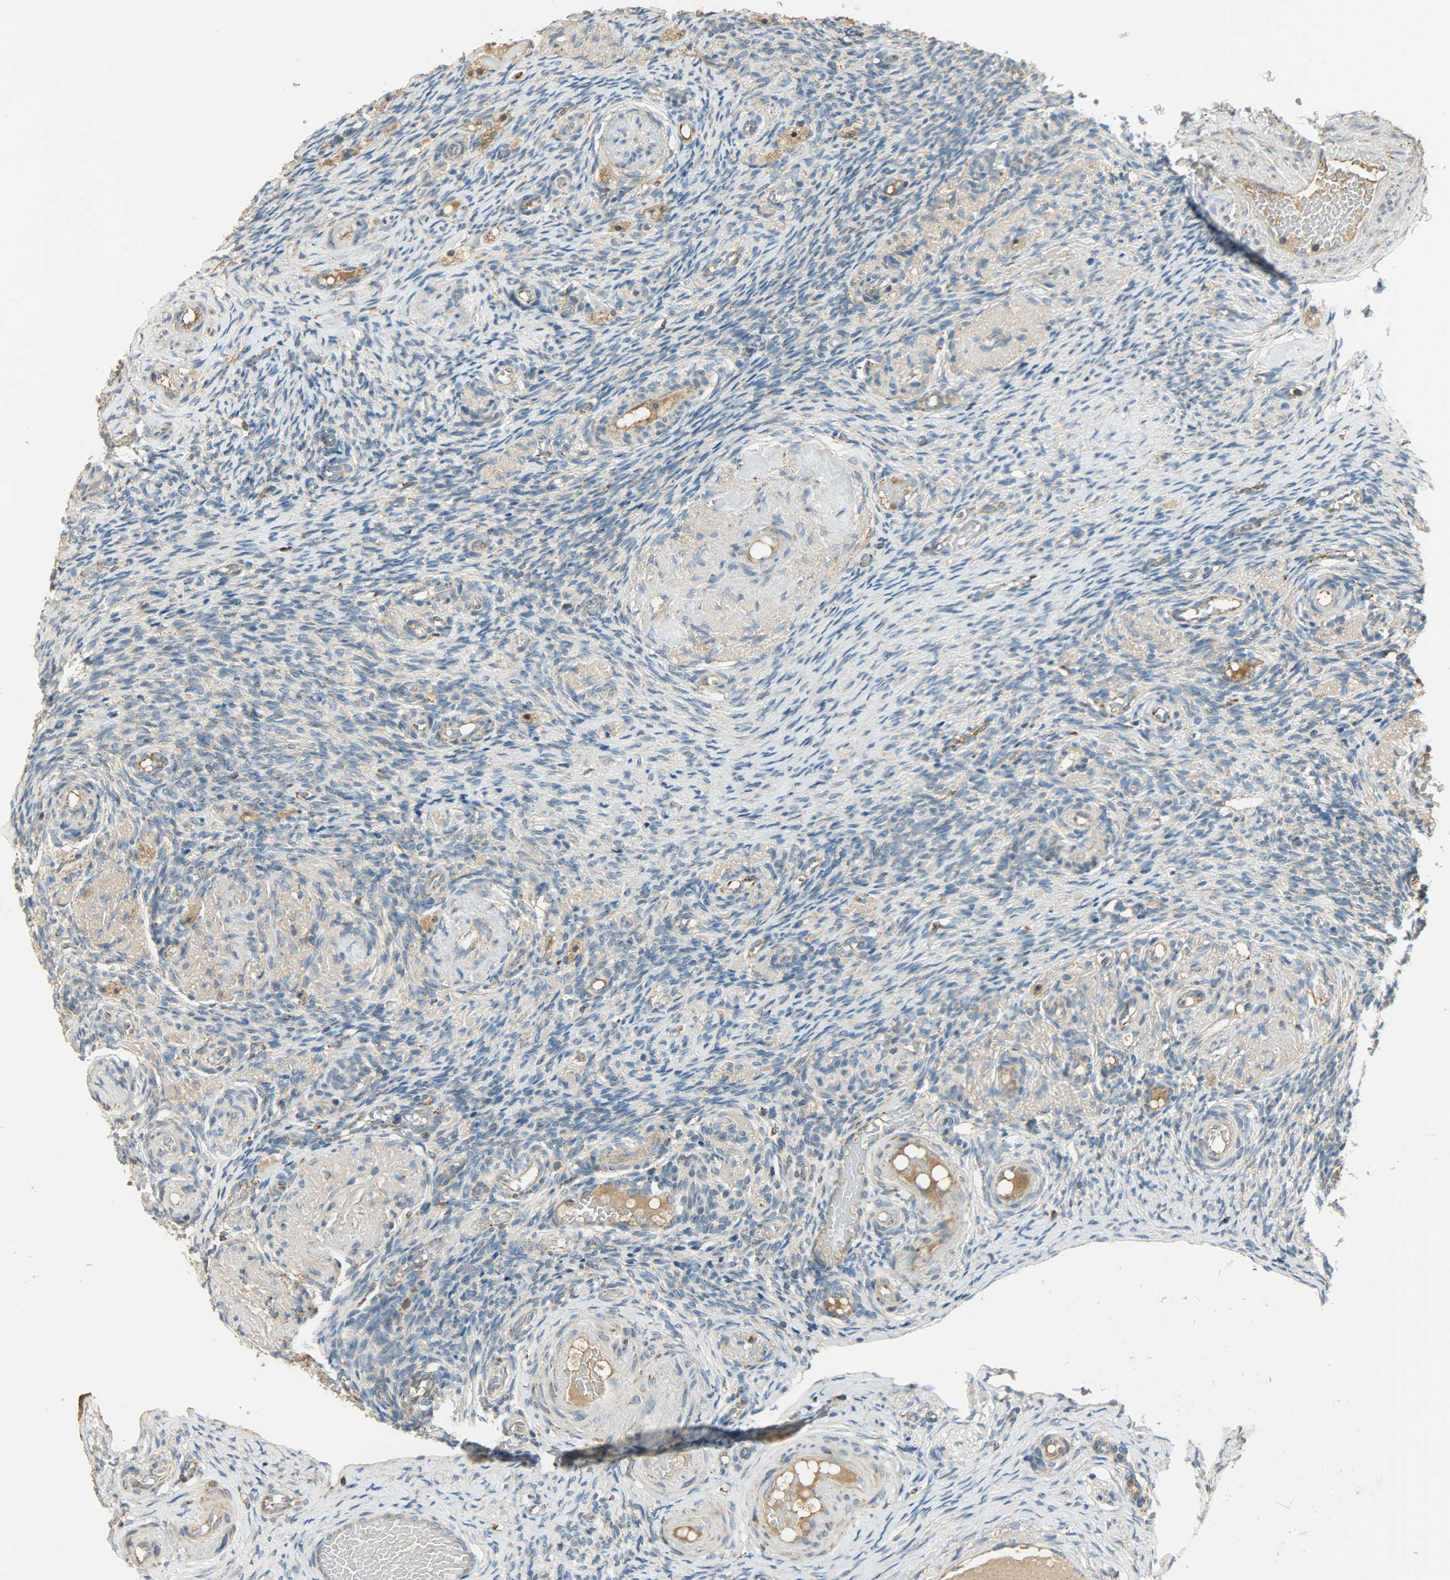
{"staining": {"intensity": "moderate", "quantity": ">75%", "location": "cytoplasmic/membranous"}, "tissue": "ovary", "cell_type": "Ovarian stroma cells", "image_type": "normal", "snomed": [{"axis": "morphology", "description": "Normal tissue, NOS"}, {"axis": "topography", "description": "Ovary"}], "caption": "The histopathology image reveals immunohistochemical staining of normal ovary. There is moderate cytoplasmic/membranous staining is present in approximately >75% of ovarian stroma cells. The staining was performed using DAB (3,3'-diaminobenzidine), with brown indicating positive protein expression. Nuclei are stained blue with hematoxylin.", "gene": "HDHD5", "patient": {"sex": "female", "age": 60}}